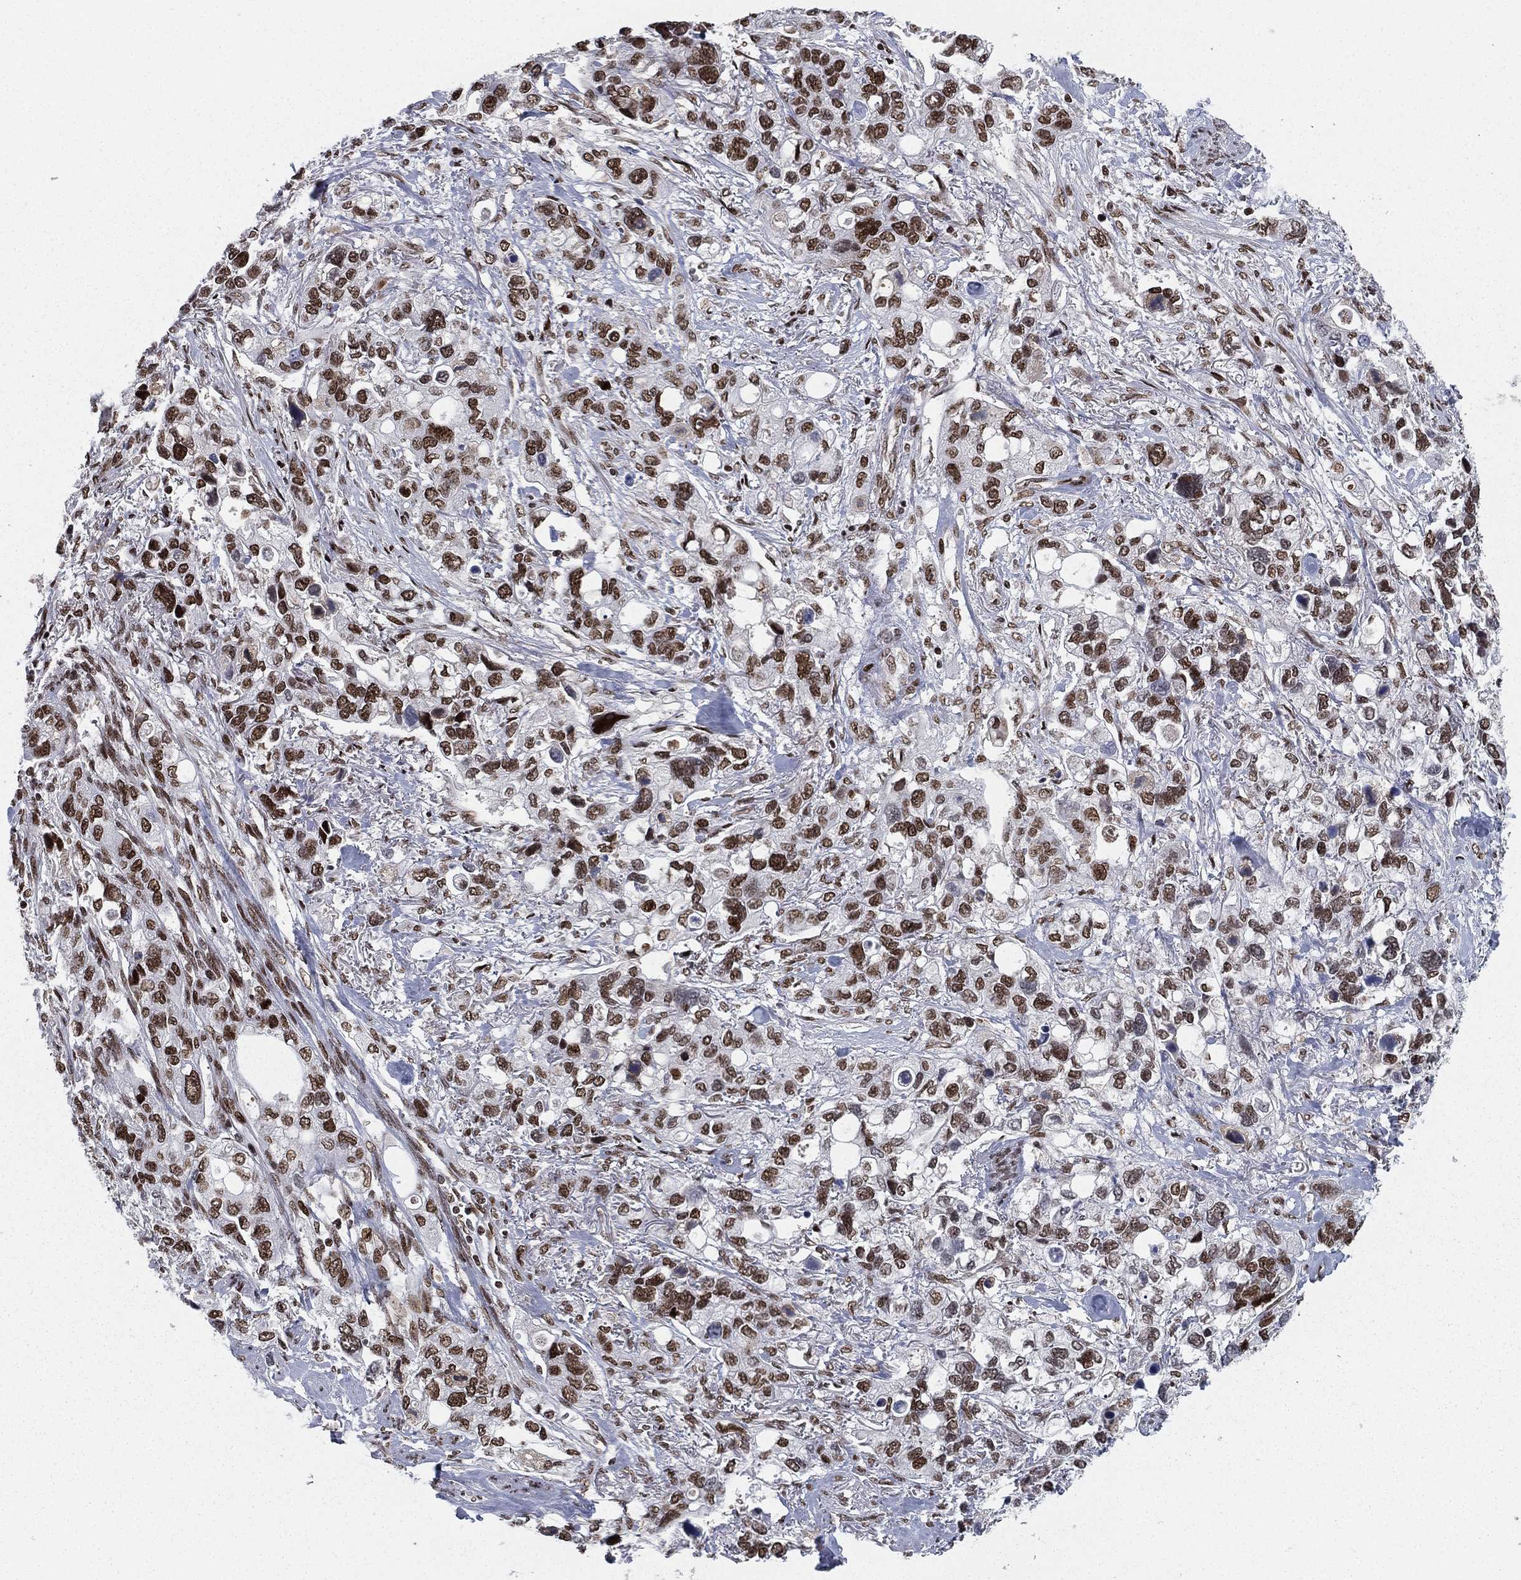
{"staining": {"intensity": "strong", "quantity": ">75%", "location": "nuclear"}, "tissue": "stomach cancer", "cell_type": "Tumor cells", "image_type": "cancer", "snomed": [{"axis": "morphology", "description": "Adenocarcinoma, NOS"}, {"axis": "topography", "description": "Stomach, upper"}], "caption": "Stomach adenocarcinoma stained with a protein marker exhibits strong staining in tumor cells.", "gene": "RTF1", "patient": {"sex": "female", "age": 81}}